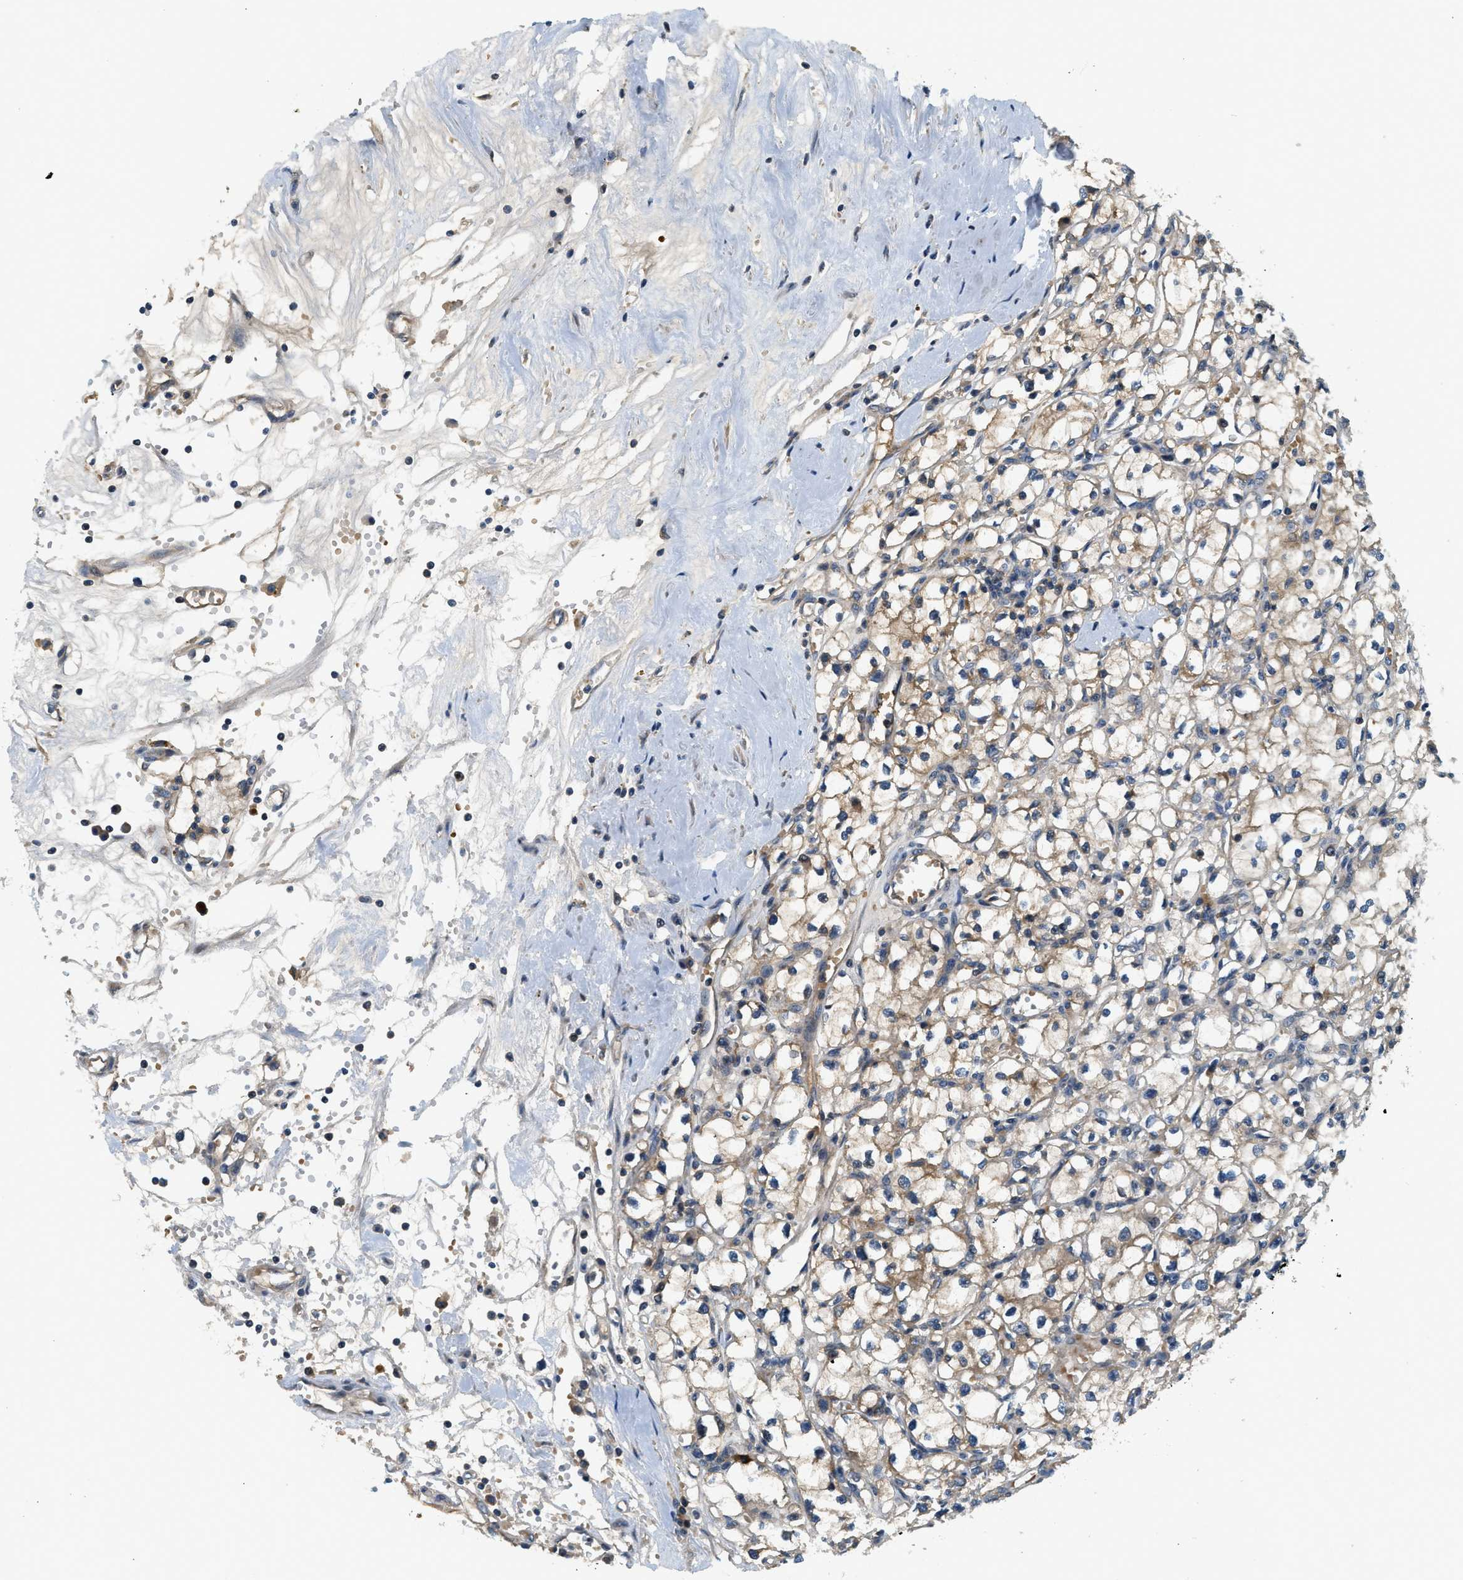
{"staining": {"intensity": "weak", "quantity": "25%-75%", "location": "cytoplasmic/membranous"}, "tissue": "renal cancer", "cell_type": "Tumor cells", "image_type": "cancer", "snomed": [{"axis": "morphology", "description": "Adenocarcinoma, NOS"}, {"axis": "topography", "description": "Kidney"}], "caption": "Renal cancer stained for a protein (brown) demonstrates weak cytoplasmic/membranous positive positivity in approximately 25%-75% of tumor cells.", "gene": "KCNK1", "patient": {"sex": "male", "age": 56}}